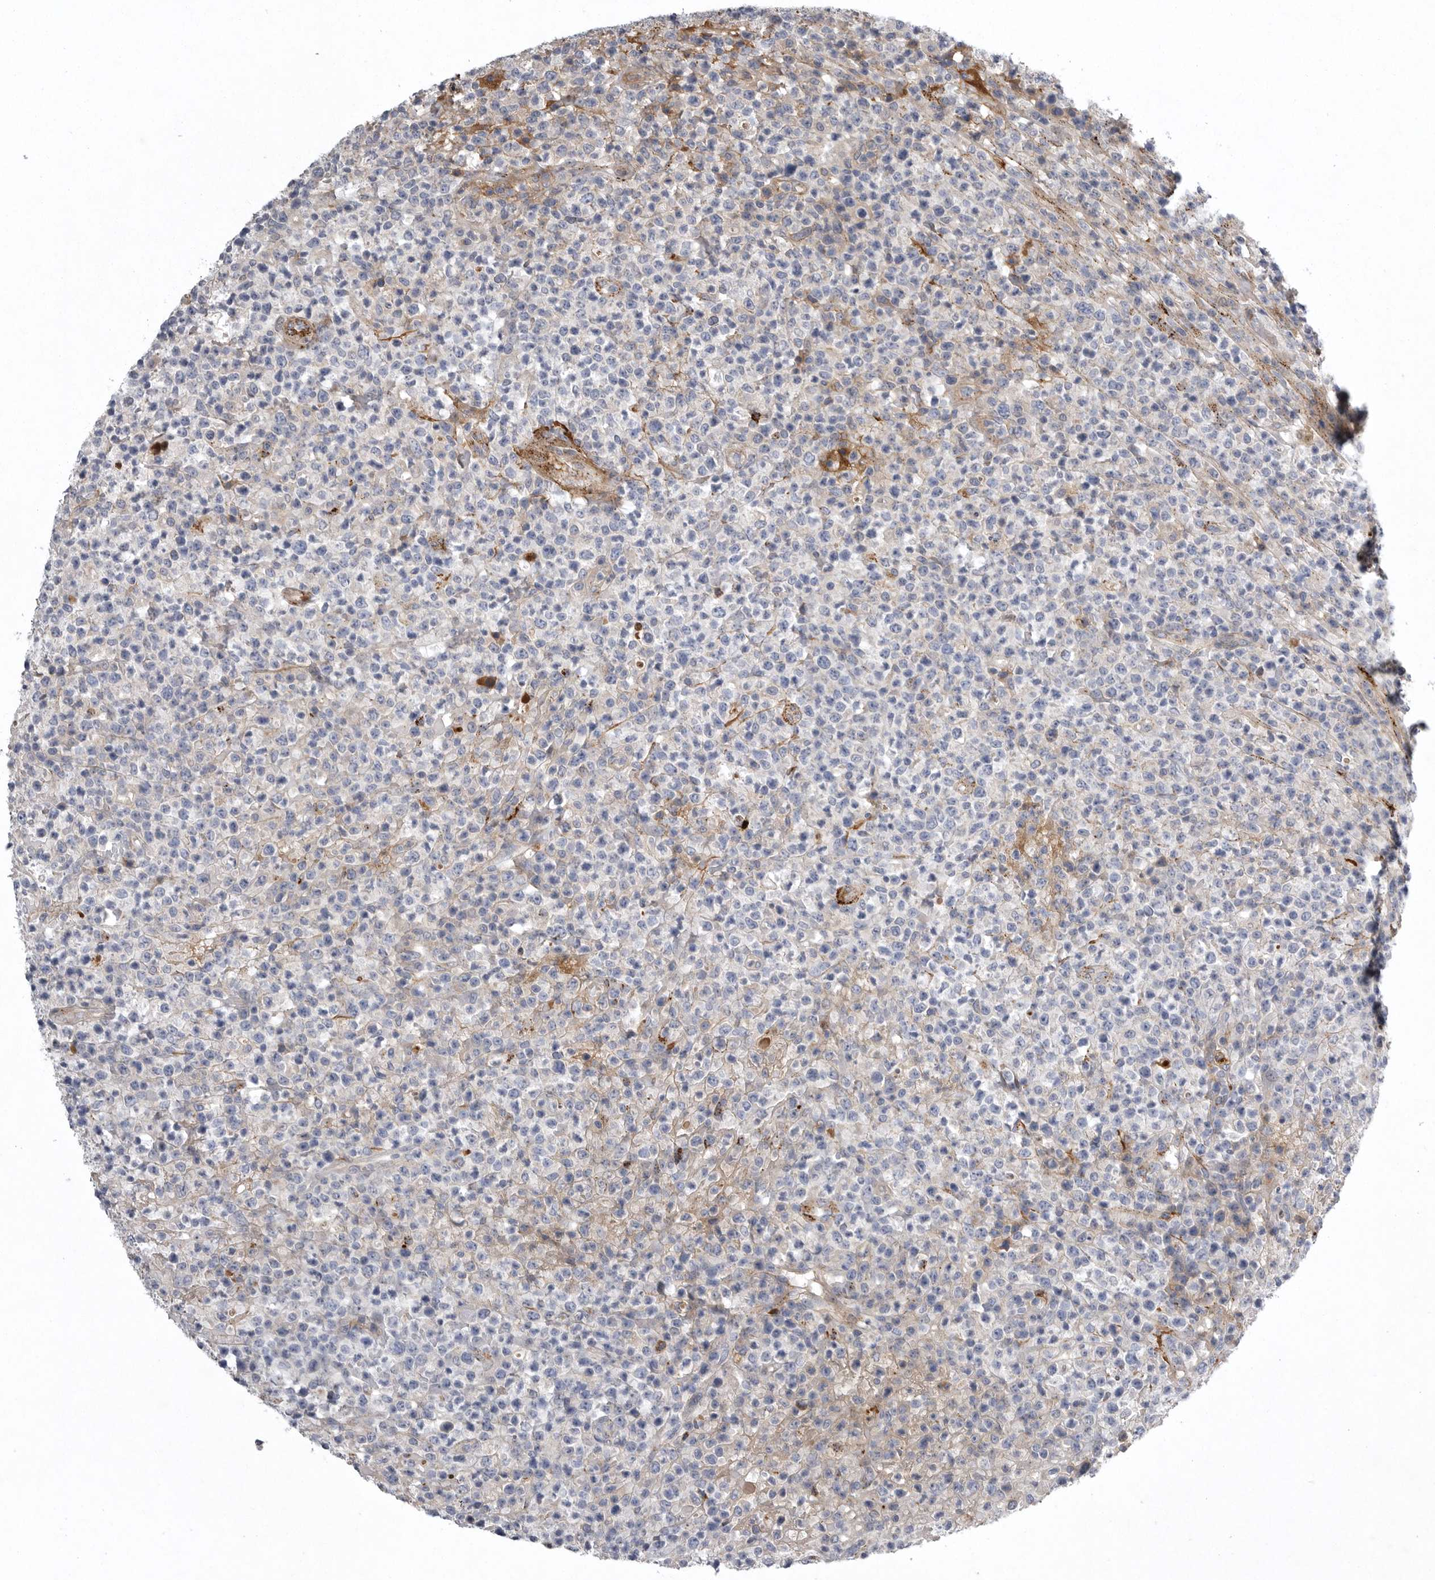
{"staining": {"intensity": "negative", "quantity": "none", "location": "none"}, "tissue": "lymphoma", "cell_type": "Tumor cells", "image_type": "cancer", "snomed": [{"axis": "morphology", "description": "Malignant lymphoma, non-Hodgkin's type, High grade"}, {"axis": "topography", "description": "Colon"}], "caption": "Immunohistochemistry image of neoplastic tissue: human lymphoma stained with DAB exhibits no significant protein positivity in tumor cells.", "gene": "CRP", "patient": {"sex": "female", "age": 53}}